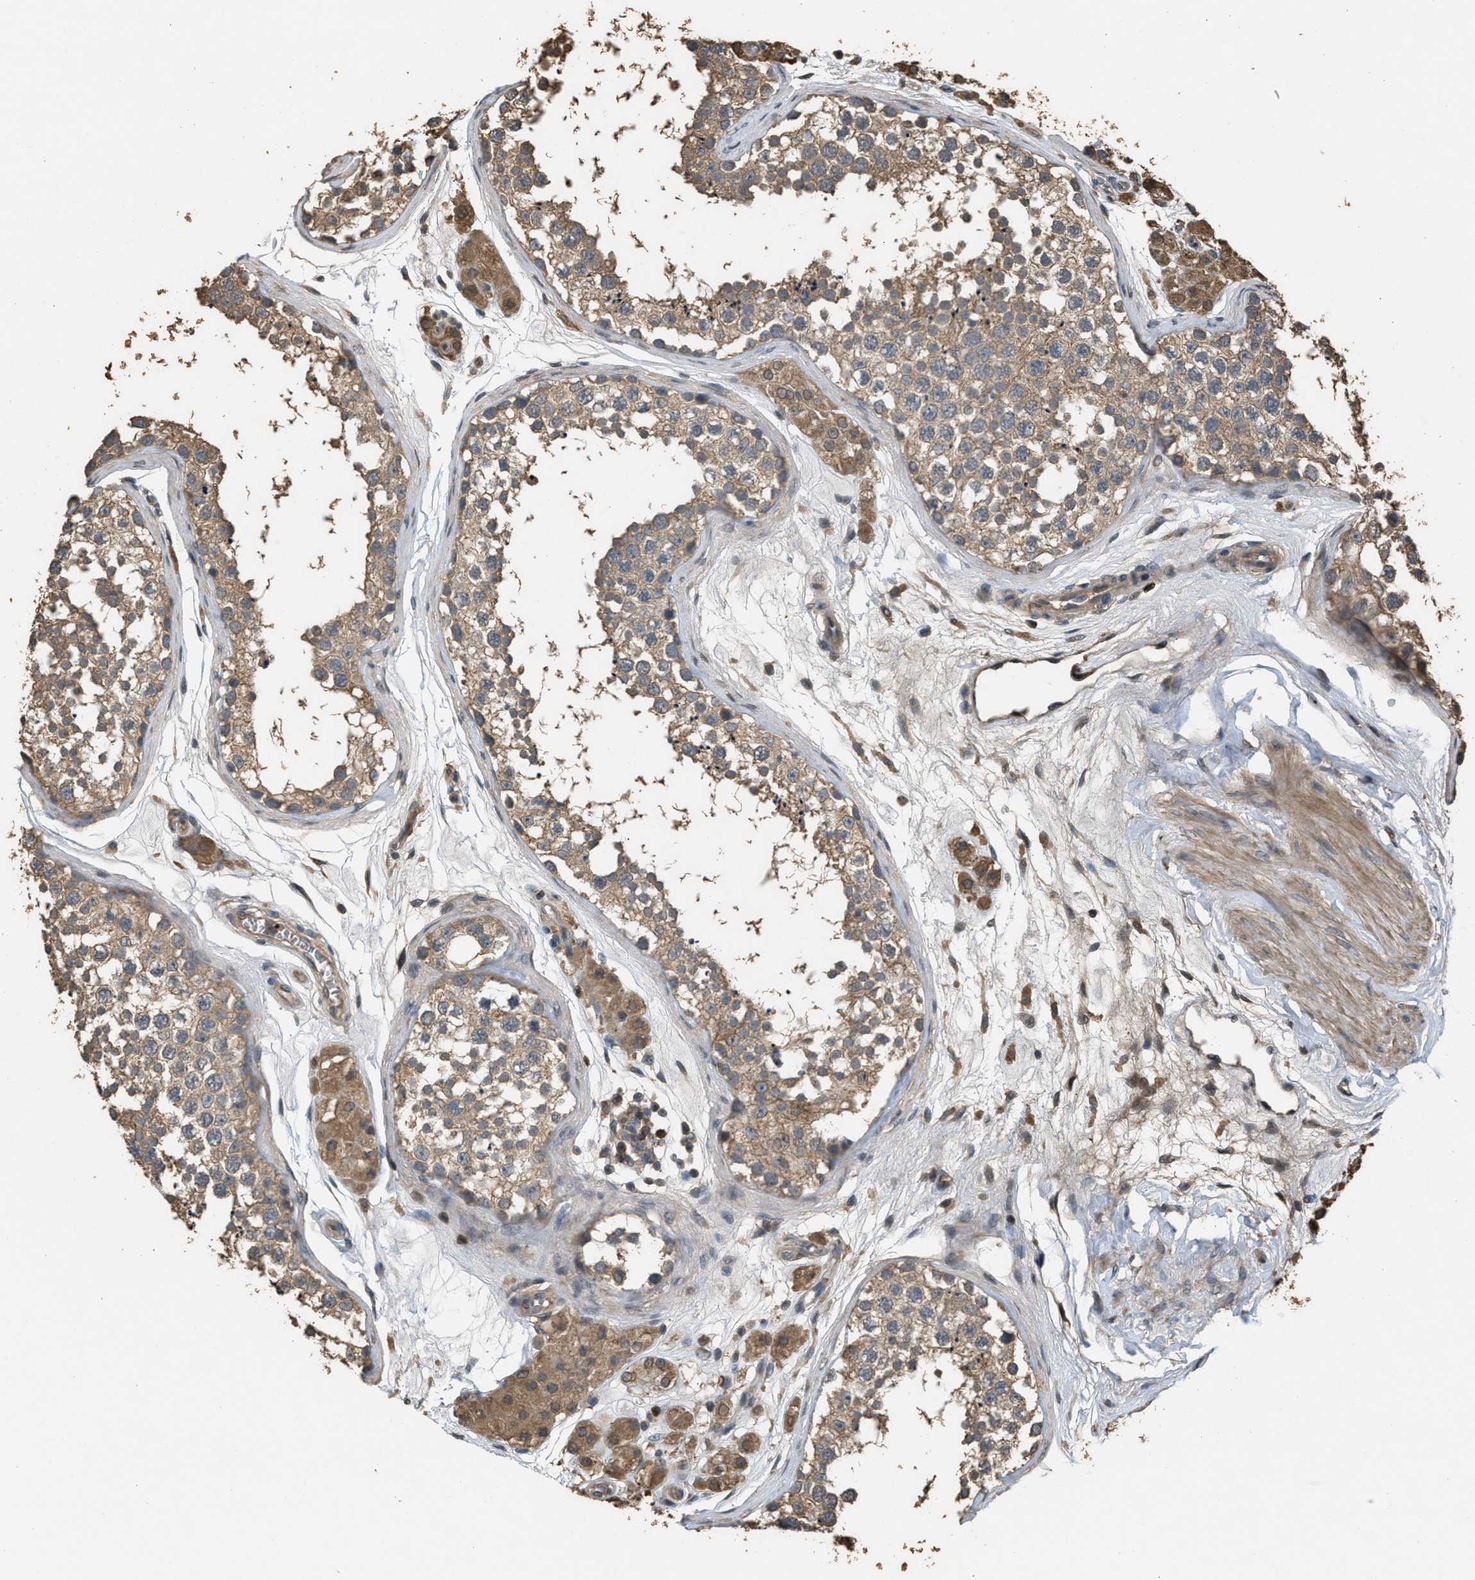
{"staining": {"intensity": "moderate", "quantity": ">75%", "location": "cytoplasmic/membranous"}, "tissue": "testis", "cell_type": "Cells in seminiferous ducts", "image_type": "normal", "snomed": [{"axis": "morphology", "description": "Normal tissue, NOS"}, {"axis": "topography", "description": "Testis"}], "caption": "IHC of unremarkable human testis displays medium levels of moderate cytoplasmic/membranous expression in about >75% of cells in seminiferous ducts. (Stains: DAB (3,3'-diaminobenzidine) in brown, nuclei in blue, Microscopy: brightfield microscopy at high magnification).", "gene": "ARHGDIA", "patient": {"sex": "male", "age": 56}}